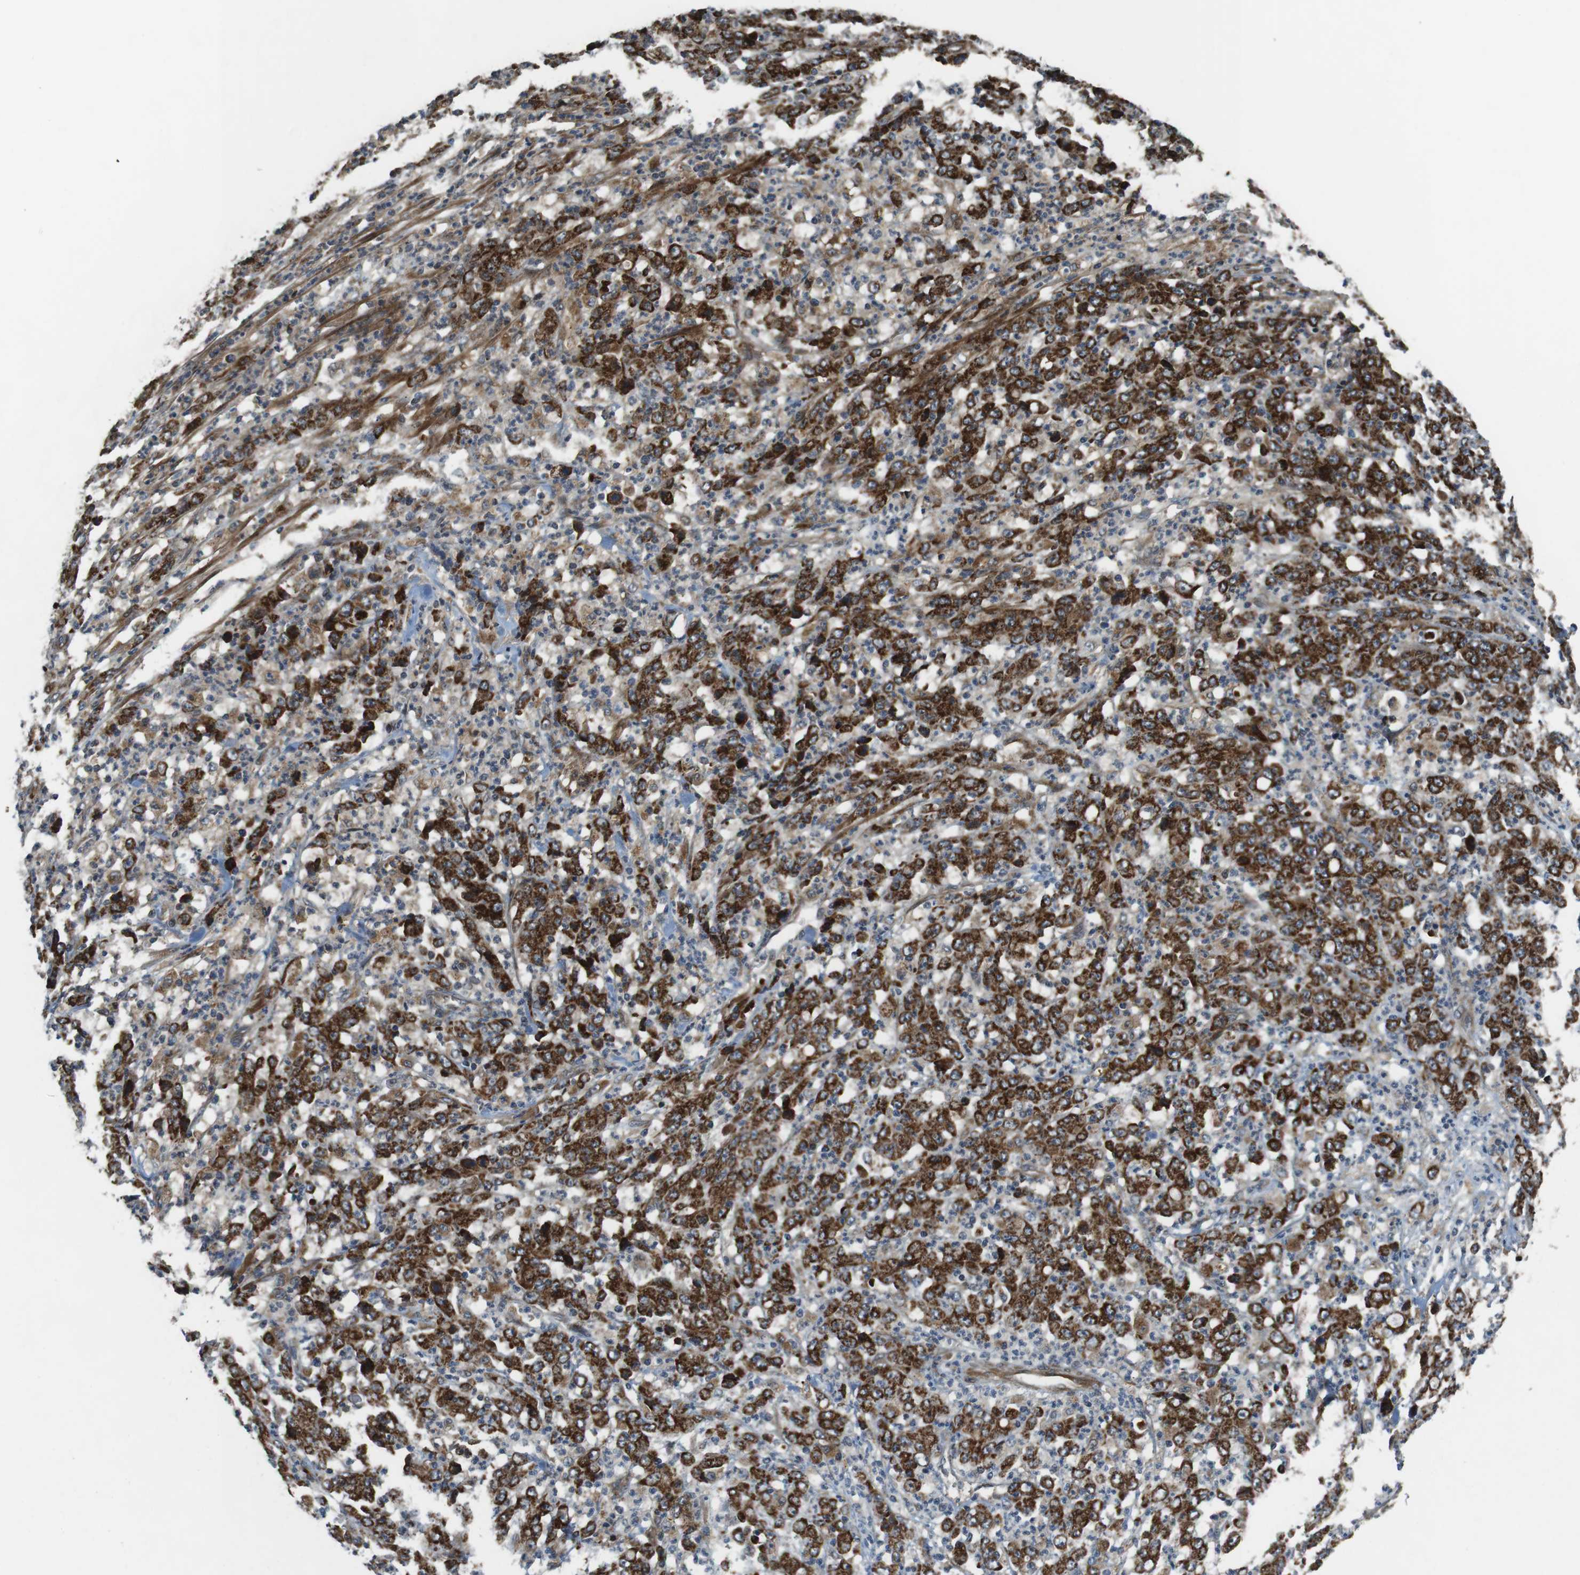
{"staining": {"intensity": "strong", "quantity": ">75%", "location": "cytoplasmic/membranous"}, "tissue": "stomach cancer", "cell_type": "Tumor cells", "image_type": "cancer", "snomed": [{"axis": "morphology", "description": "Adenocarcinoma, NOS"}, {"axis": "topography", "description": "Stomach, lower"}], "caption": "Strong cytoplasmic/membranous expression is present in approximately >75% of tumor cells in adenocarcinoma (stomach).", "gene": "IFFO2", "patient": {"sex": "female", "age": 71}}